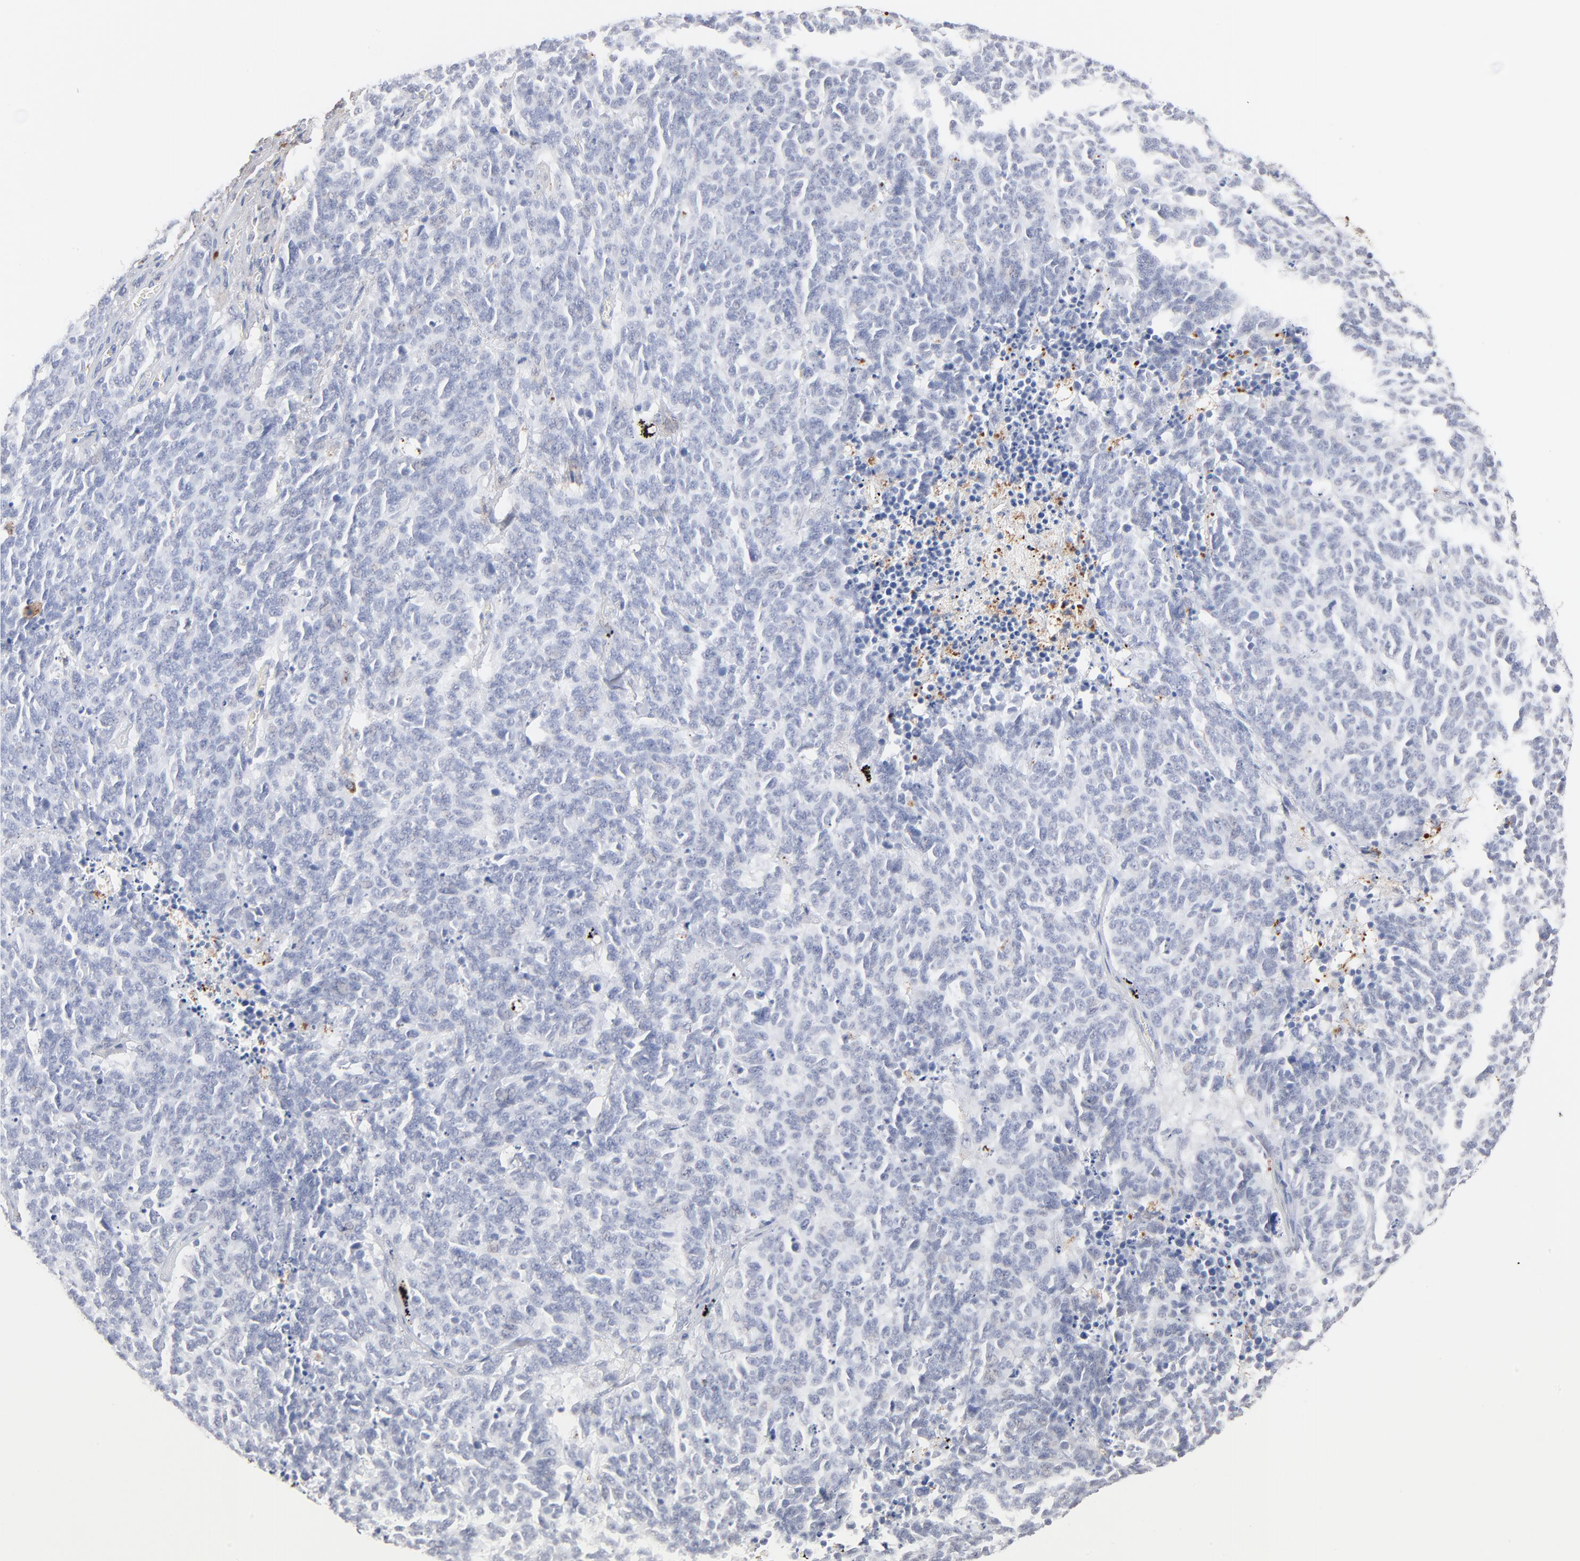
{"staining": {"intensity": "negative", "quantity": "none", "location": "none"}, "tissue": "lung cancer", "cell_type": "Tumor cells", "image_type": "cancer", "snomed": [{"axis": "morphology", "description": "Neoplasm, malignant, NOS"}, {"axis": "topography", "description": "Lung"}], "caption": "Lung cancer (malignant neoplasm) was stained to show a protein in brown. There is no significant staining in tumor cells.", "gene": "LTBP2", "patient": {"sex": "female", "age": 58}}